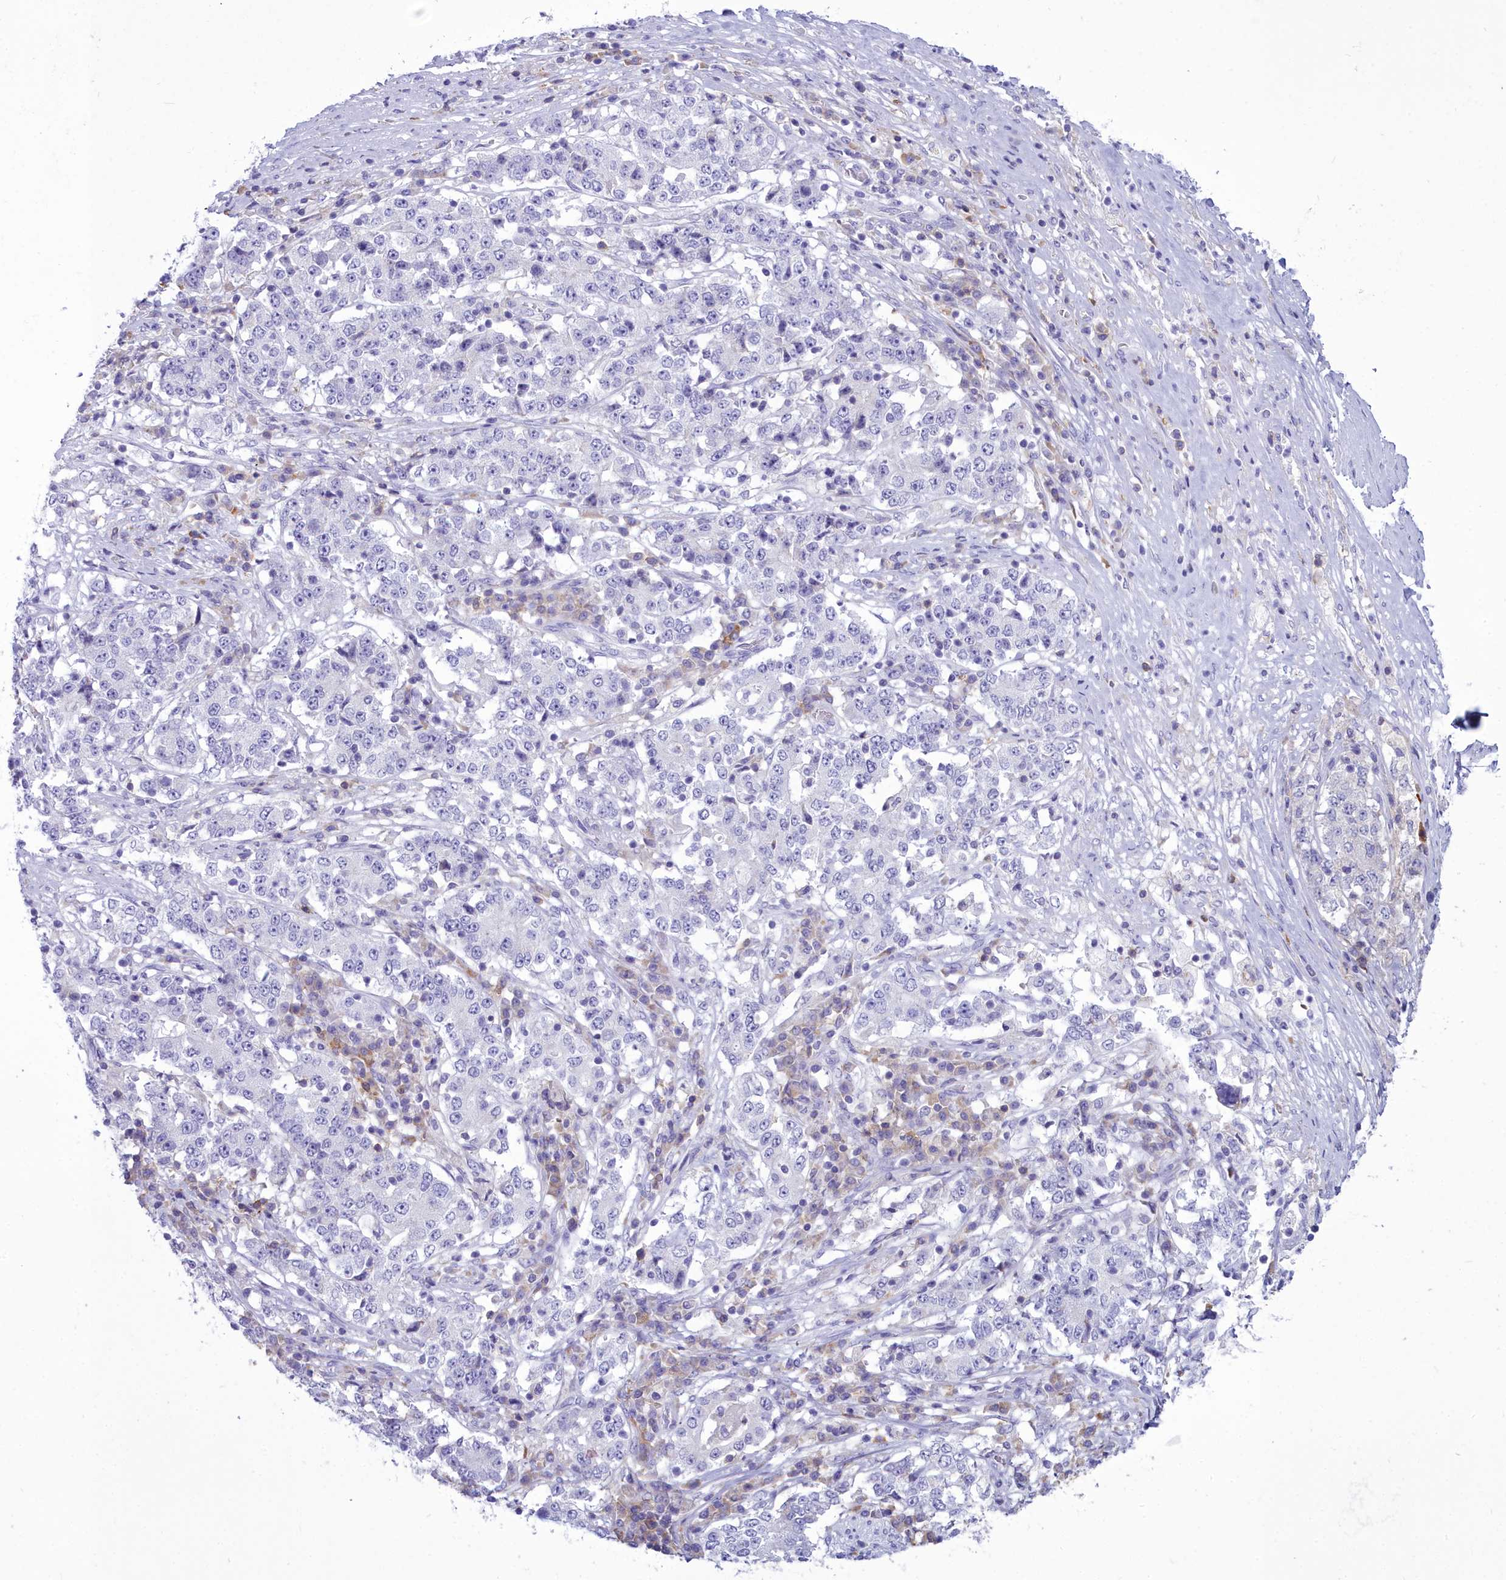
{"staining": {"intensity": "negative", "quantity": "none", "location": "none"}, "tissue": "stomach cancer", "cell_type": "Tumor cells", "image_type": "cancer", "snomed": [{"axis": "morphology", "description": "Adenocarcinoma, NOS"}, {"axis": "topography", "description": "Stomach"}], "caption": "IHC micrograph of human stomach adenocarcinoma stained for a protein (brown), which exhibits no positivity in tumor cells. The staining is performed using DAB (3,3'-diaminobenzidine) brown chromogen with nuclei counter-stained in using hematoxylin.", "gene": "CD5", "patient": {"sex": "male", "age": 59}}